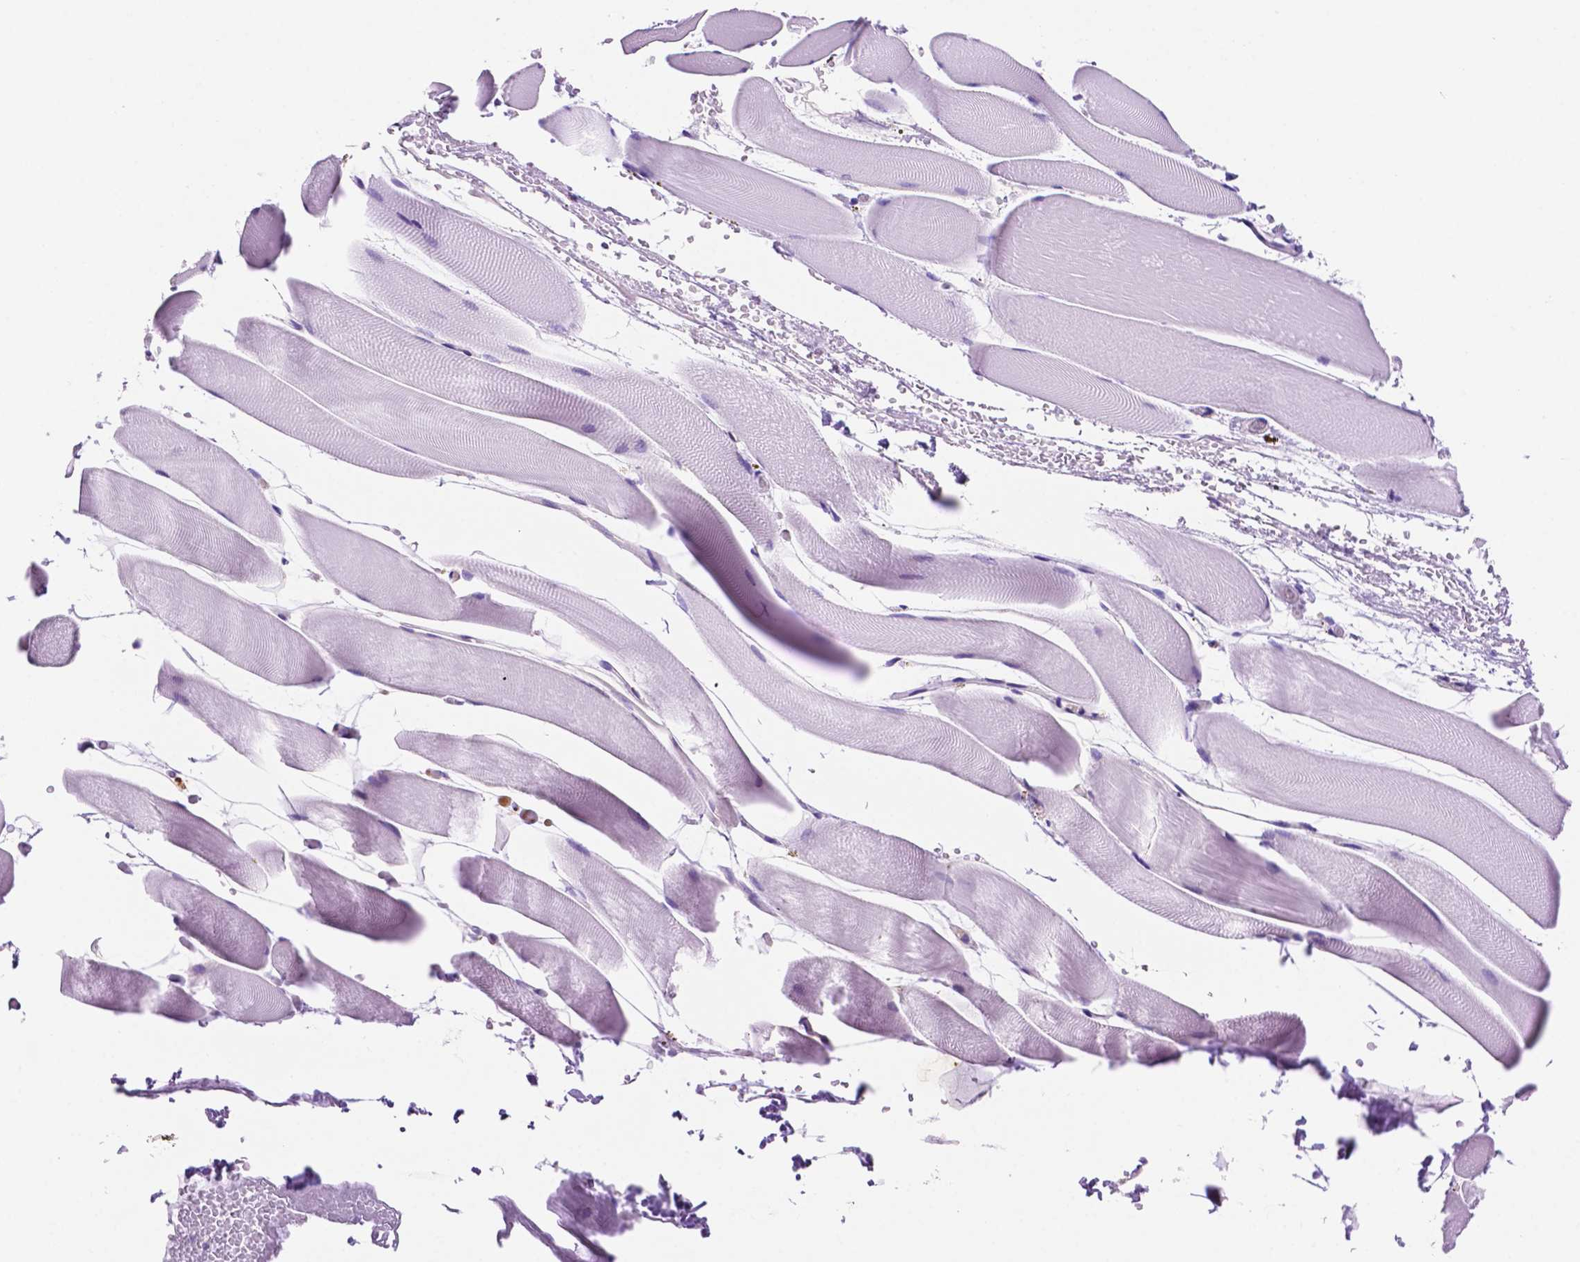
{"staining": {"intensity": "negative", "quantity": "none", "location": "none"}, "tissue": "skeletal muscle", "cell_type": "Myocytes", "image_type": "normal", "snomed": [{"axis": "morphology", "description": "Normal tissue, NOS"}, {"axis": "topography", "description": "Skeletal muscle"}], "caption": "The histopathology image displays no significant staining in myocytes of skeletal muscle. Nuclei are stained in blue.", "gene": "FOXB2", "patient": {"sex": "female", "age": 37}}